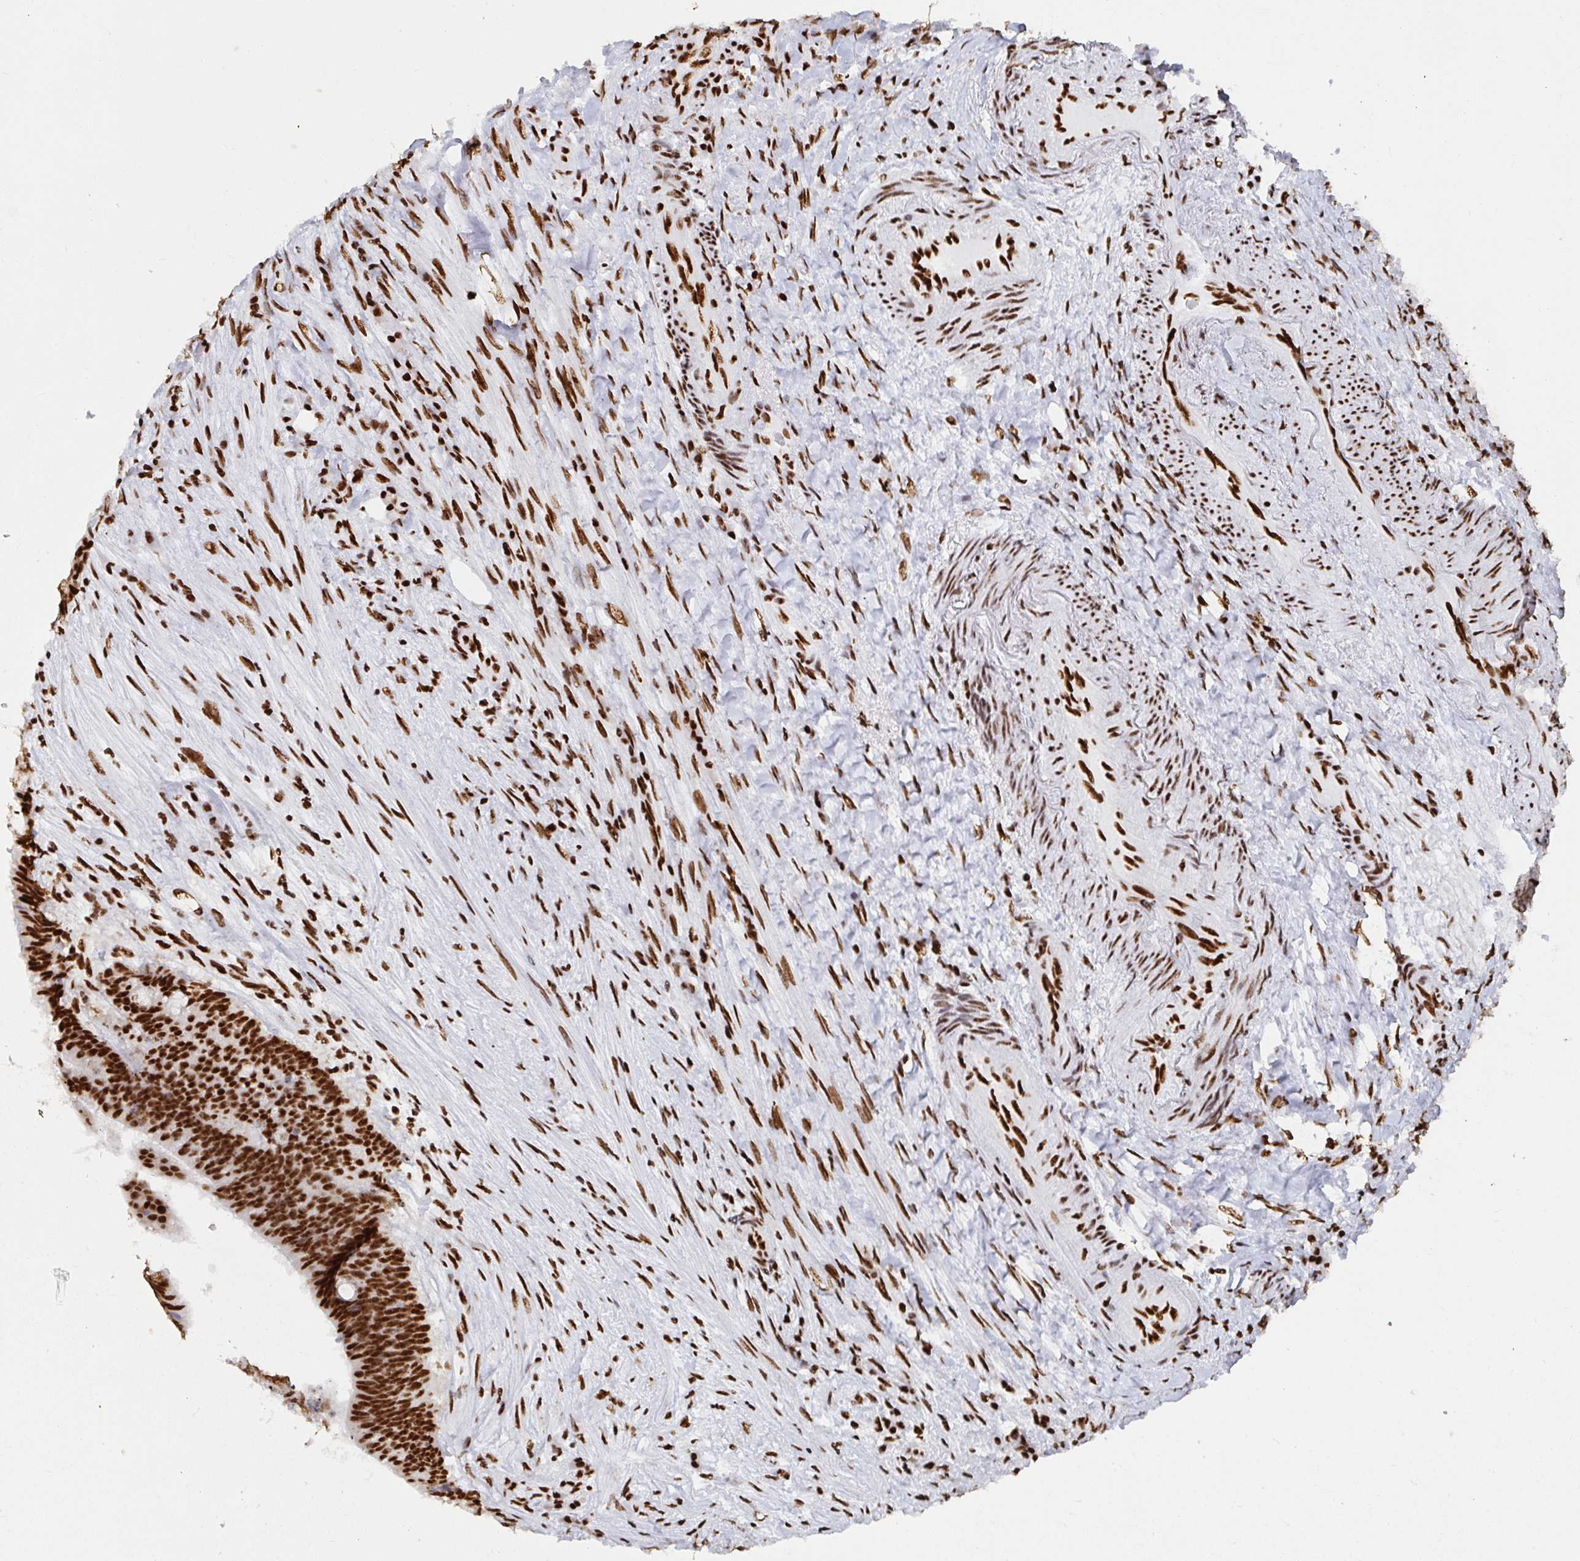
{"staining": {"intensity": "strong", "quantity": ">75%", "location": "nuclear"}, "tissue": "colorectal cancer", "cell_type": "Tumor cells", "image_type": "cancer", "snomed": [{"axis": "morphology", "description": "Adenocarcinoma, NOS"}, {"axis": "topography", "description": "Colon"}], "caption": "A brown stain shows strong nuclear expression of a protein in adenocarcinoma (colorectal) tumor cells.", "gene": "EWSR1", "patient": {"sex": "female", "age": 43}}